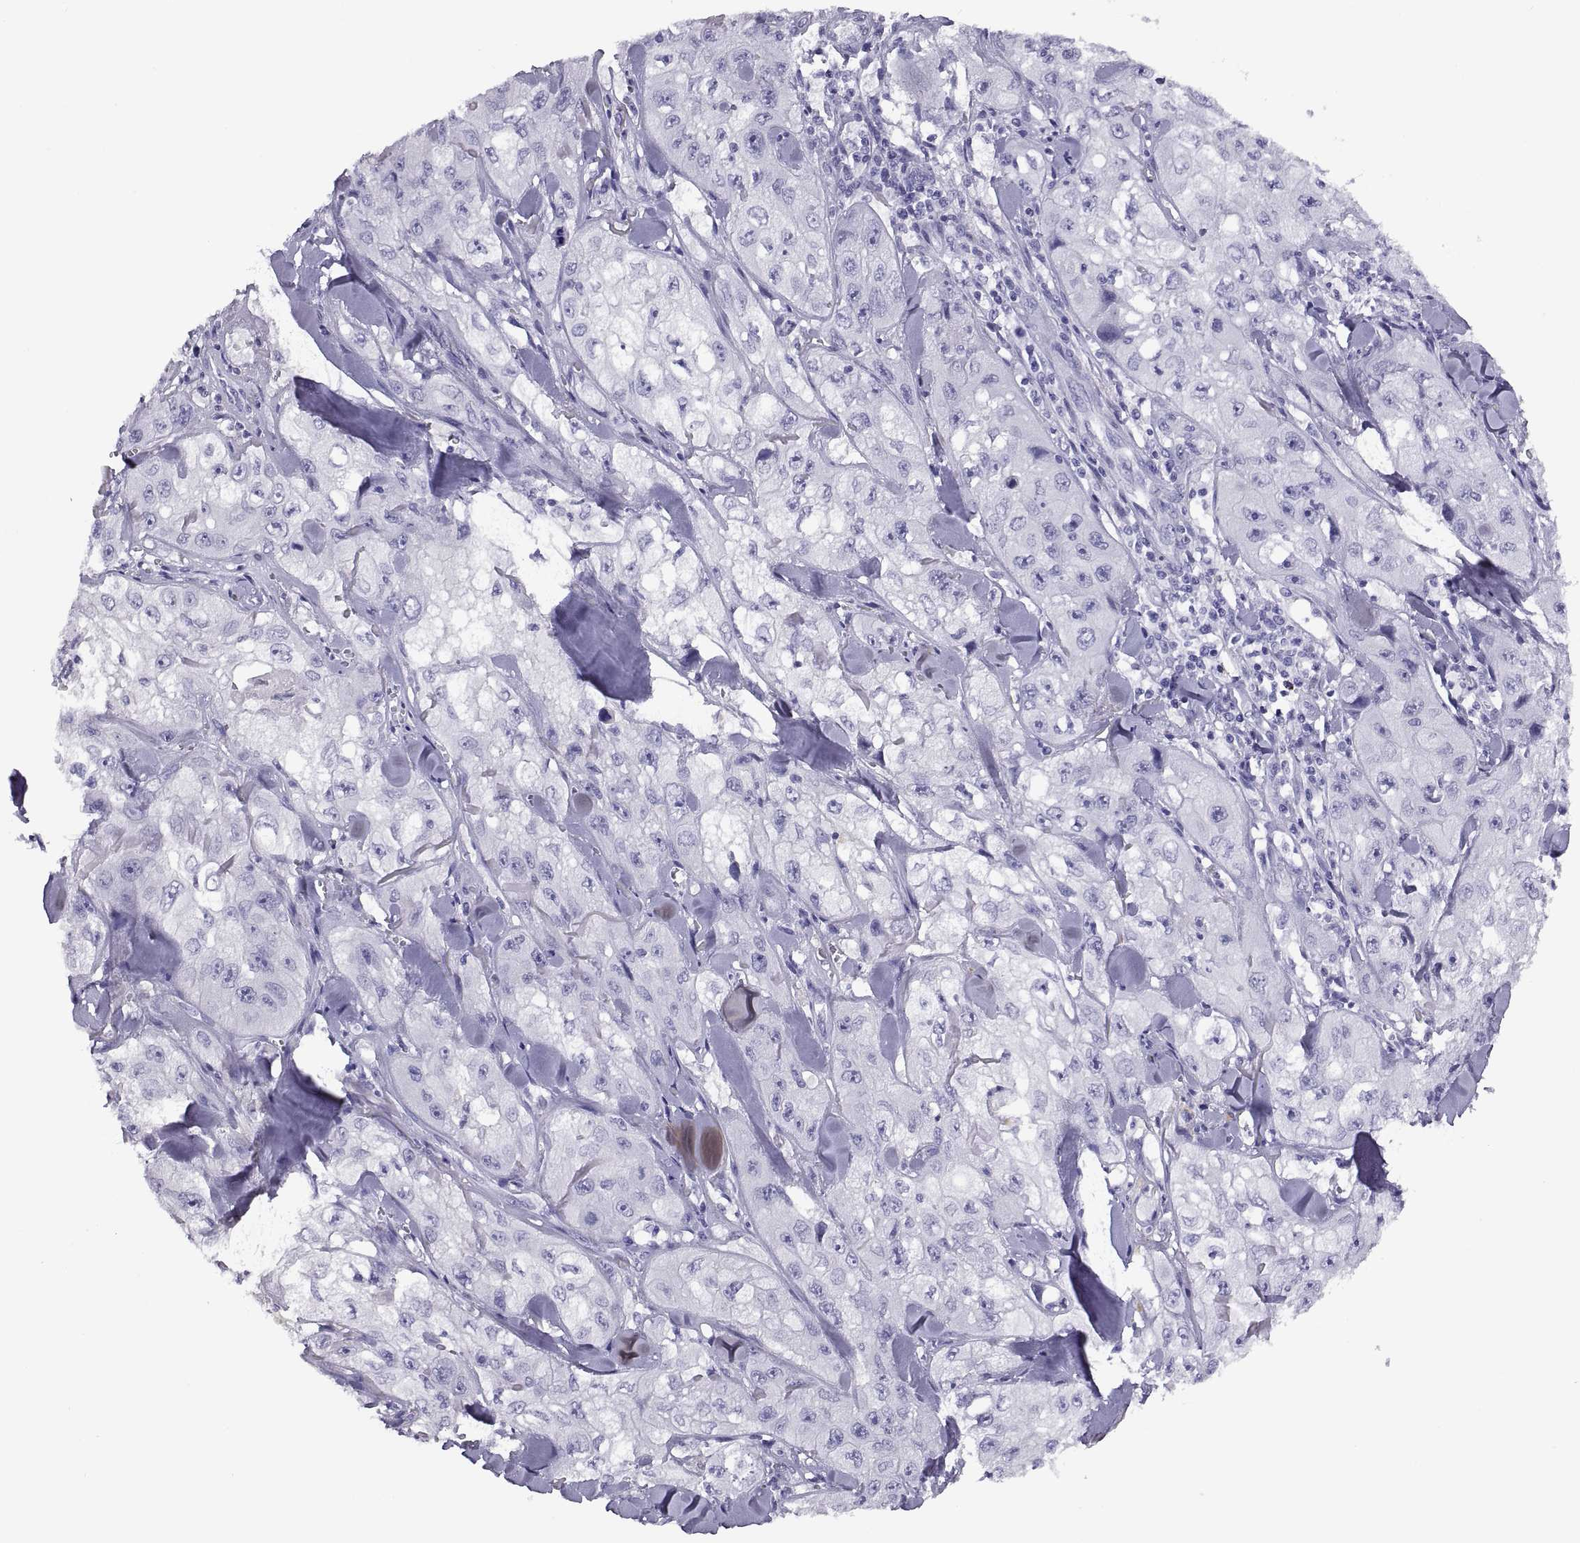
{"staining": {"intensity": "negative", "quantity": "none", "location": "none"}, "tissue": "skin cancer", "cell_type": "Tumor cells", "image_type": "cancer", "snomed": [{"axis": "morphology", "description": "Squamous cell carcinoma, NOS"}, {"axis": "topography", "description": "Skin"}, {"axis": "topography", "description": "Subcutis"}], "caption": "Tumor cells are negative for protein expression in human squamous cell carcinoma (skin).", "gene": "RGS20", "patient": {"sex": "male", "age": 73}}